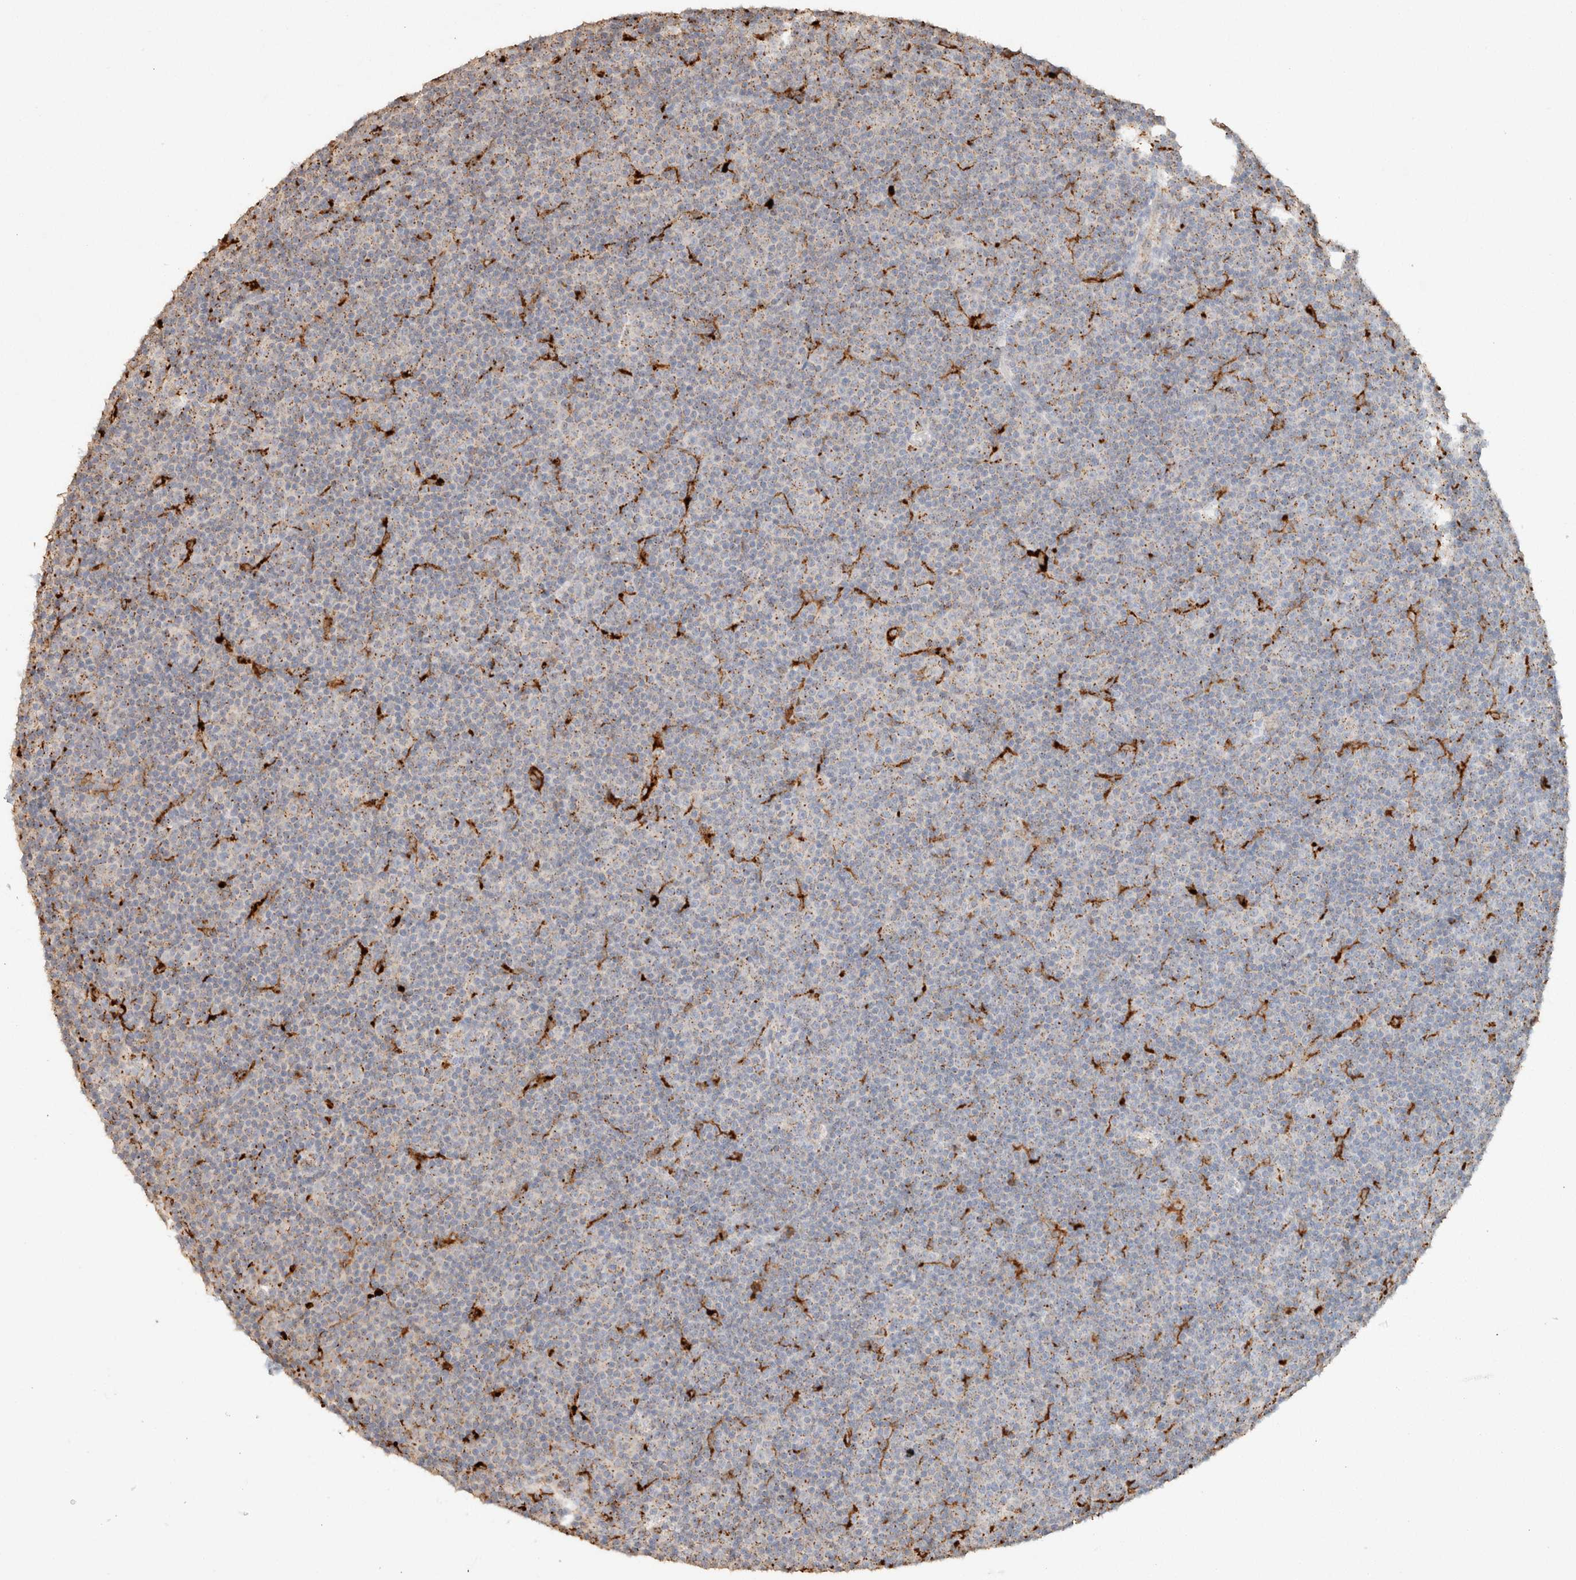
{"staining": {"intensity": "weak", "quantity": "25%-75%", "location": "cytoplasmic/membranous"}, "tissue": "lymphoma", "cell_type": "Tumor cells", "image_type": "cancer", "snomed": [{"axis": "morphology", "description": "Malignant lymphoma, non-Hodgkin's type, Low grade"}, {"axis": "topography", "description": "Lymph node"}], "caption": "This histopathology image exhibits immunohistochemistry (IHC) staining of low-grade malignant lymphoma, non-Hodgkin's type, with low weak cytoplasmic/membranous positivity in about 25%-75% of tumor cells.", "gene": "CTSC", "patient": {"sex": "female", "age": 67}}